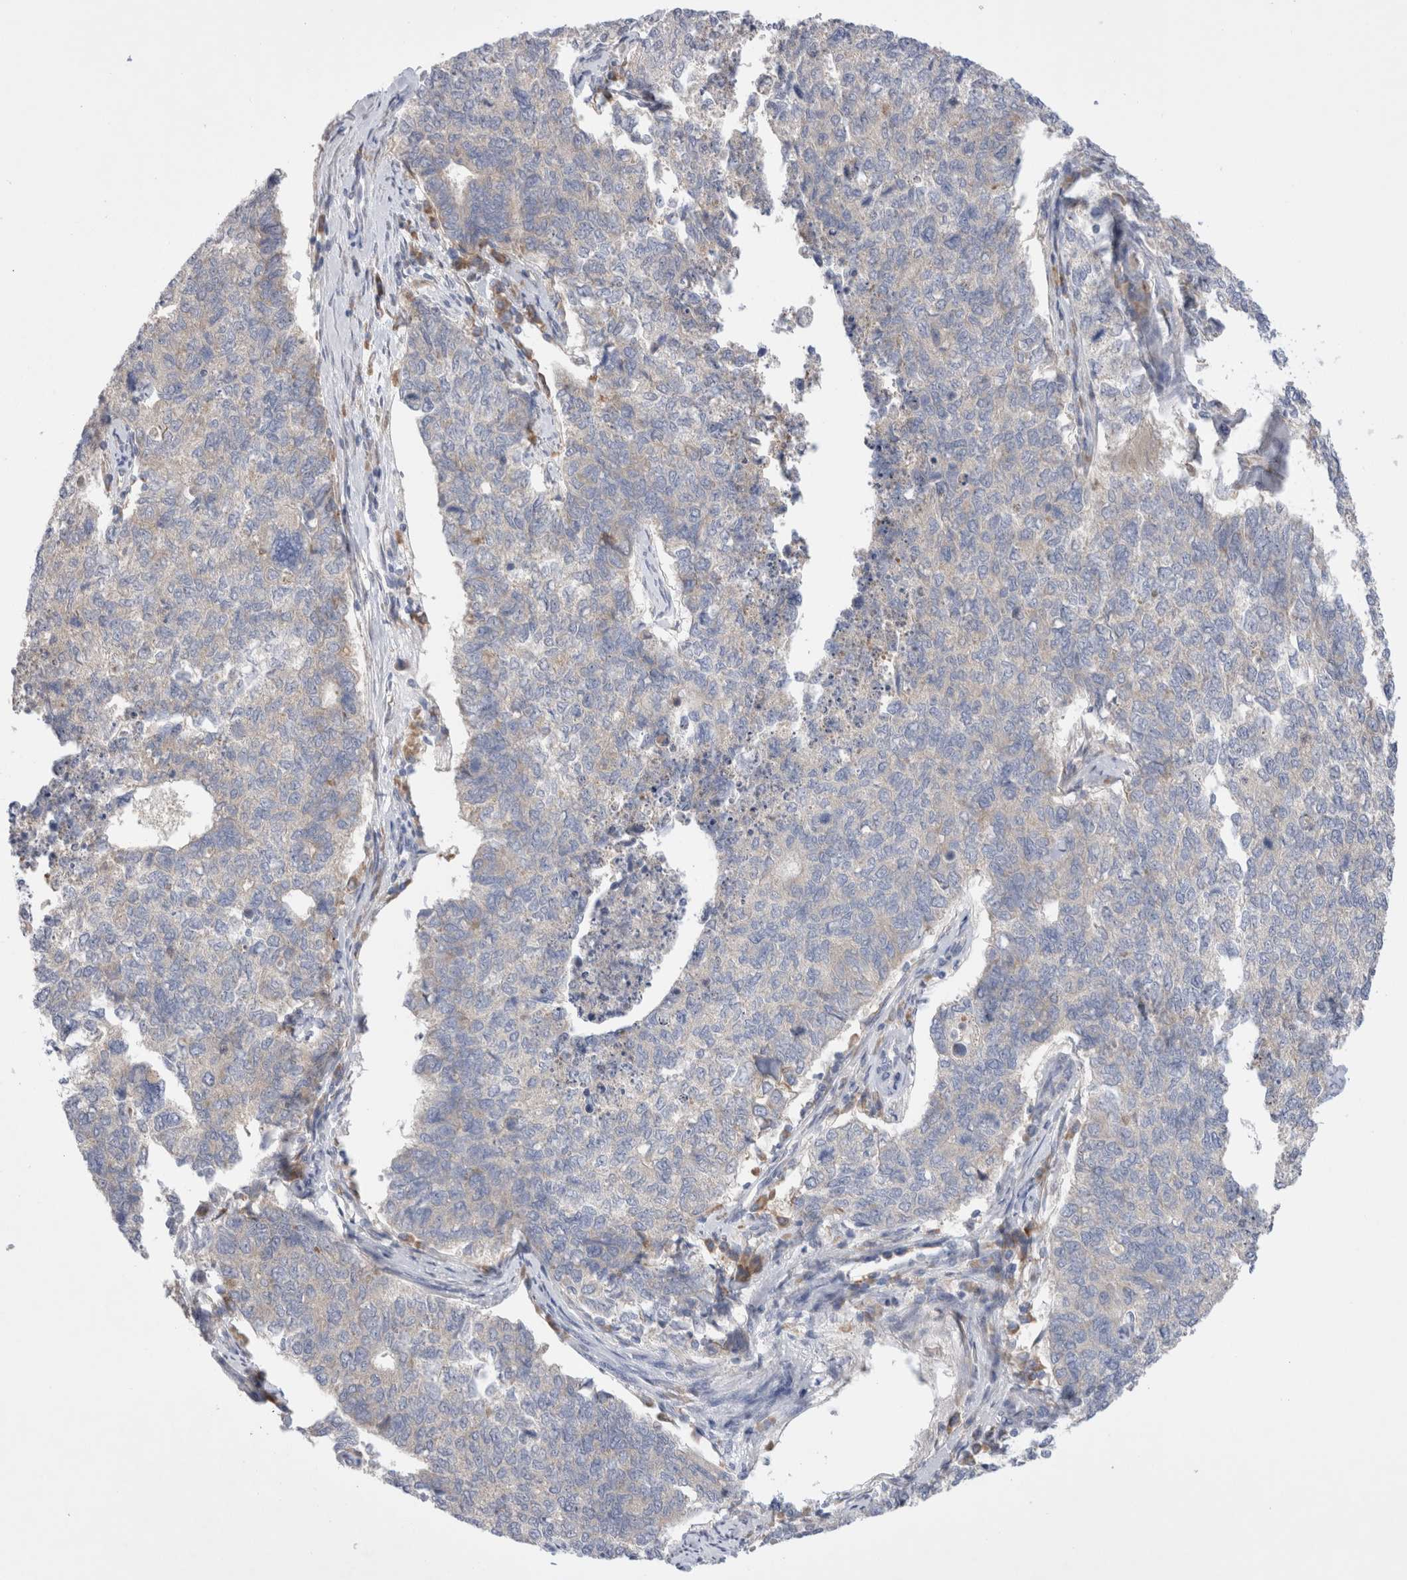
{"staining": {"intensity": "negative", "quantity": "none", "location": "none"}, "tissue": "cervical cancer", "cell_type": "Tumor cells", "image_type": "cancer", "snomed": [{"axis": "morphology", "description": "Squamous cell carcinoma, NOS"}, {"axis": "topography", "description": "Cervix"}], "caption": "An IHC micrograph of cervical squamous cell carcinoma is shown. There is no staining in tumor cells of cervical squamous cell carcinoma.", "gene": "RBM12B", "patient": {"sex": "female", "age": 63}}